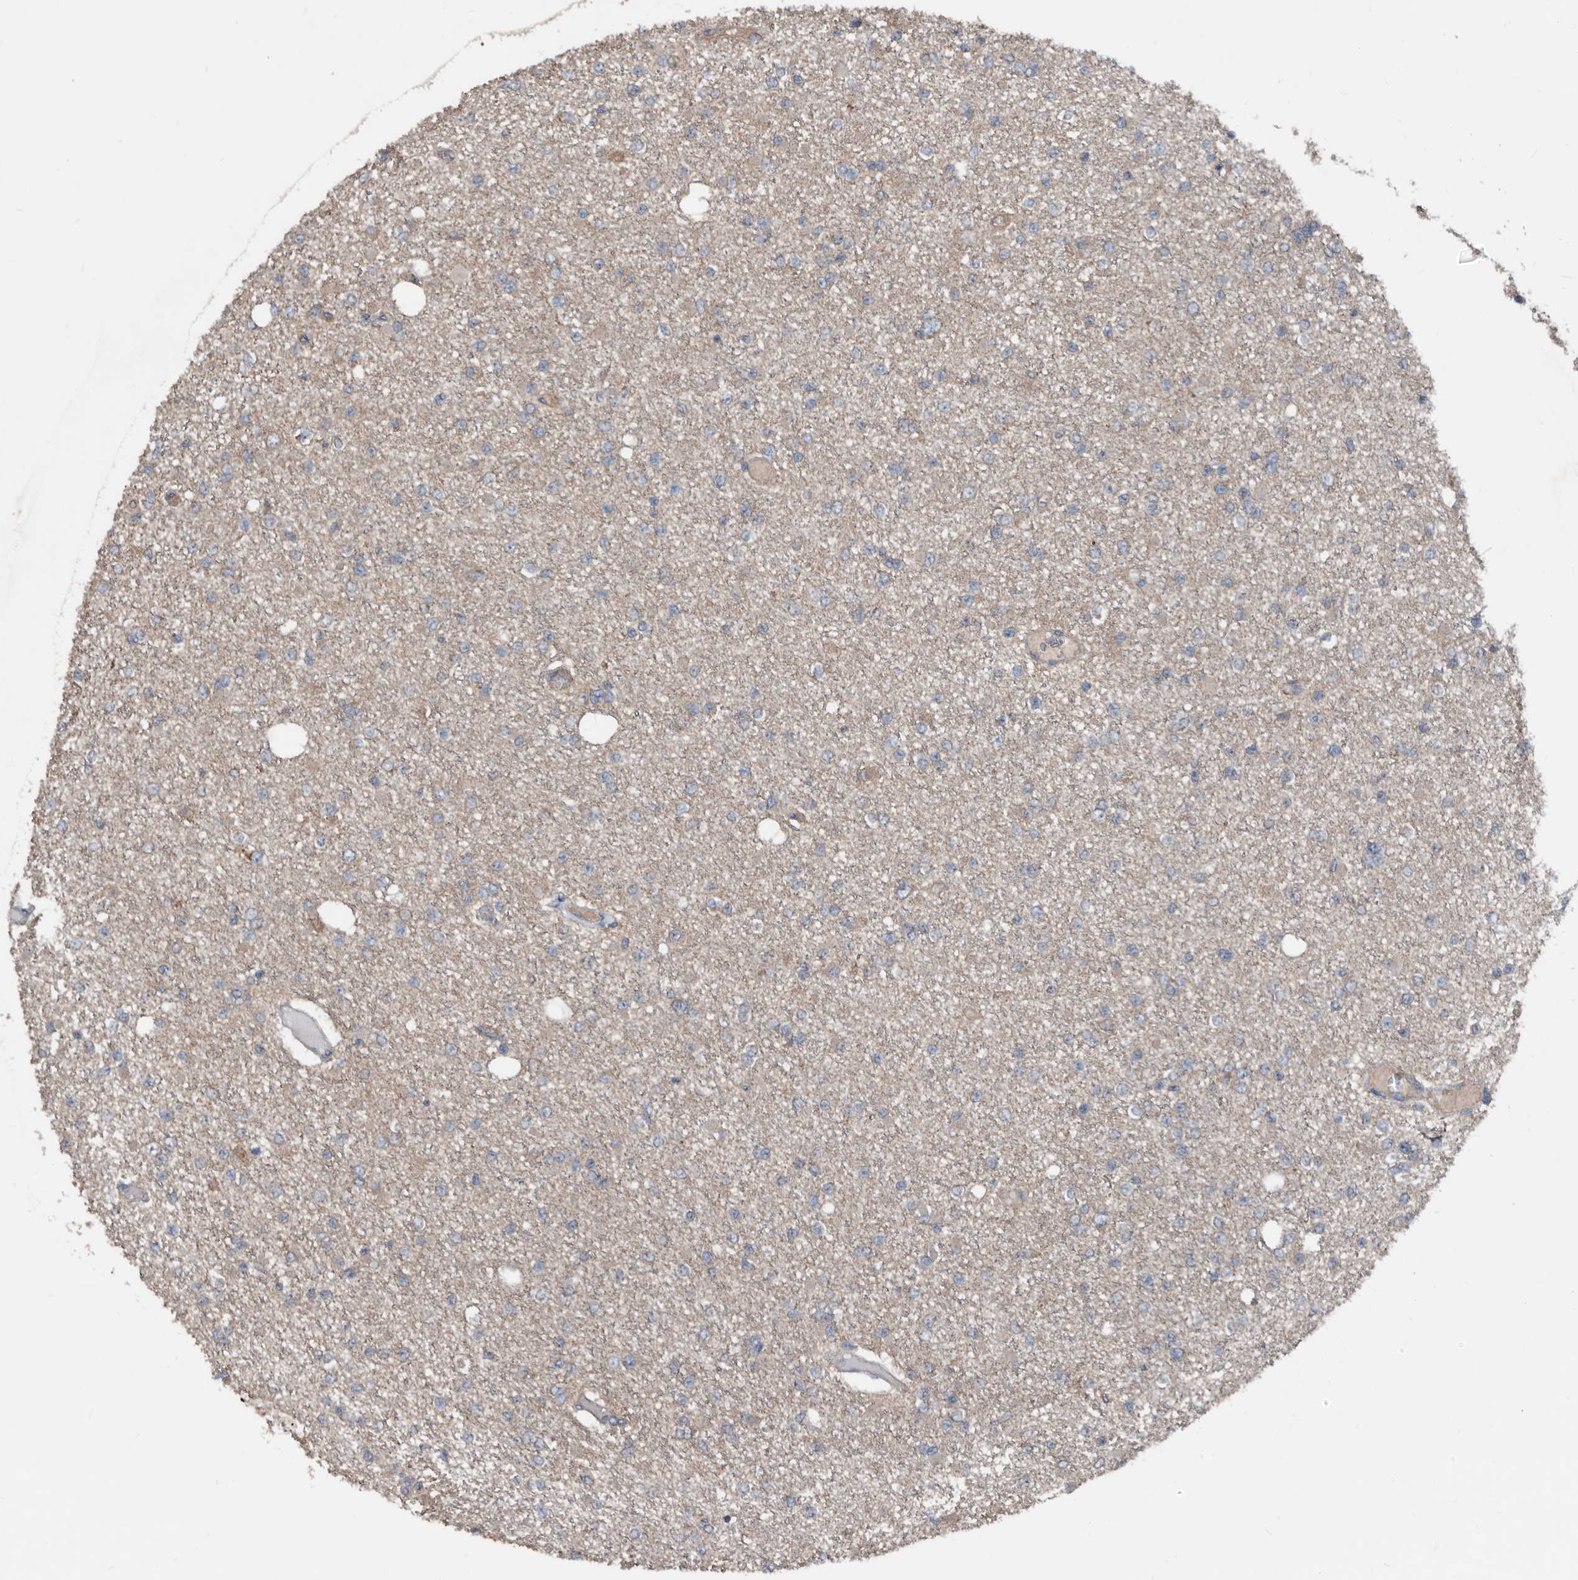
{"staining": {"intensity": "negative", "quantity": "none", "location": "none"}, "tissue": "glioma", "cell_type": "Tumor cells", "image_type": "cancer", "snomed": [{"axis": "morphology", "description": "Glioma, malignant, Low grade"}, {"axis": "topography", "description": "Brain"}], "caption": "IHC micrograph of glioma stained for a protein (brown), which exhibits no staining in tumor cells. Nuclei are stained in blue.", "gene": "AFAP1", "patient": {"sex": "female", "age": 22}}